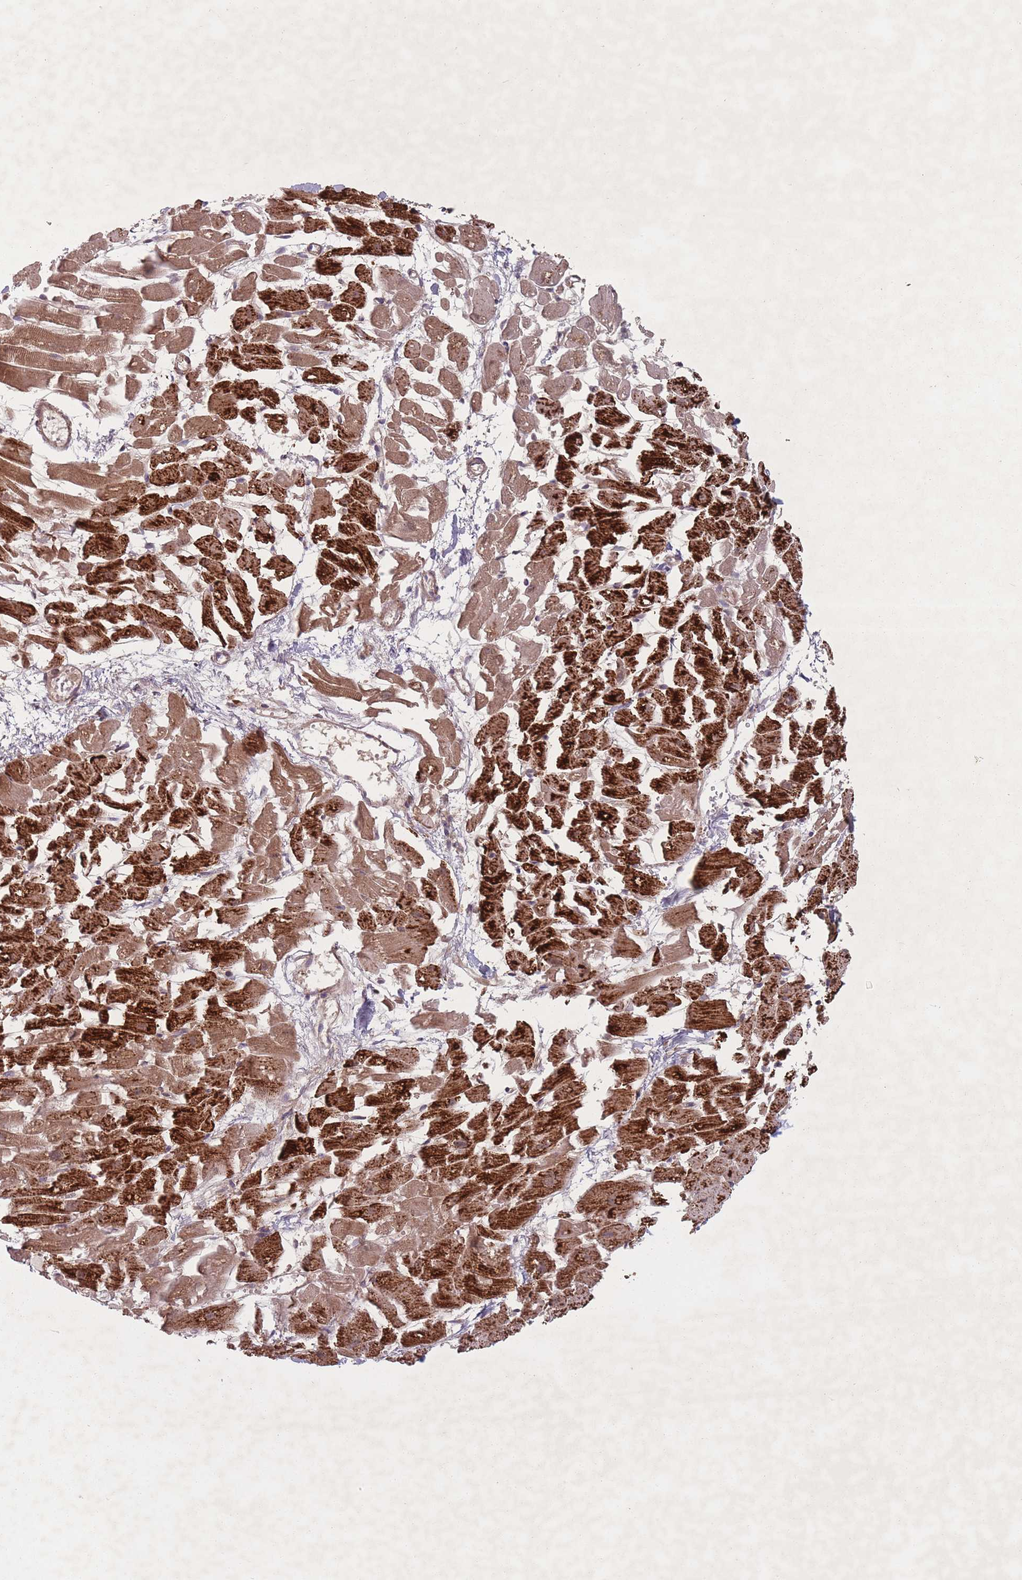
{"staining": {"intensity": "strong", "quantity": ">75%", "location": "cytoplasmic/membranous"}, "tissue": "heart muscle", "cell_type": "Cardiomyocytes", "image_type": "normal", "snomed": [{"axis": "morphology", "description": "Normal tissue, NOS"}, {"axis": "topography", "description": "Heart"}], "caption": "Heart muscle stained with immunohistochemistry (IHC) shows strong cytoplasmic/membranous positivity in approximately >75% of cardiomyocytes. (DAB (3,3'-diaminobenzidine) IHC with brightfield microscopy, high magnification).", "gene": "OR10Q1", "patient": {"sex": "female", "age": 64}}